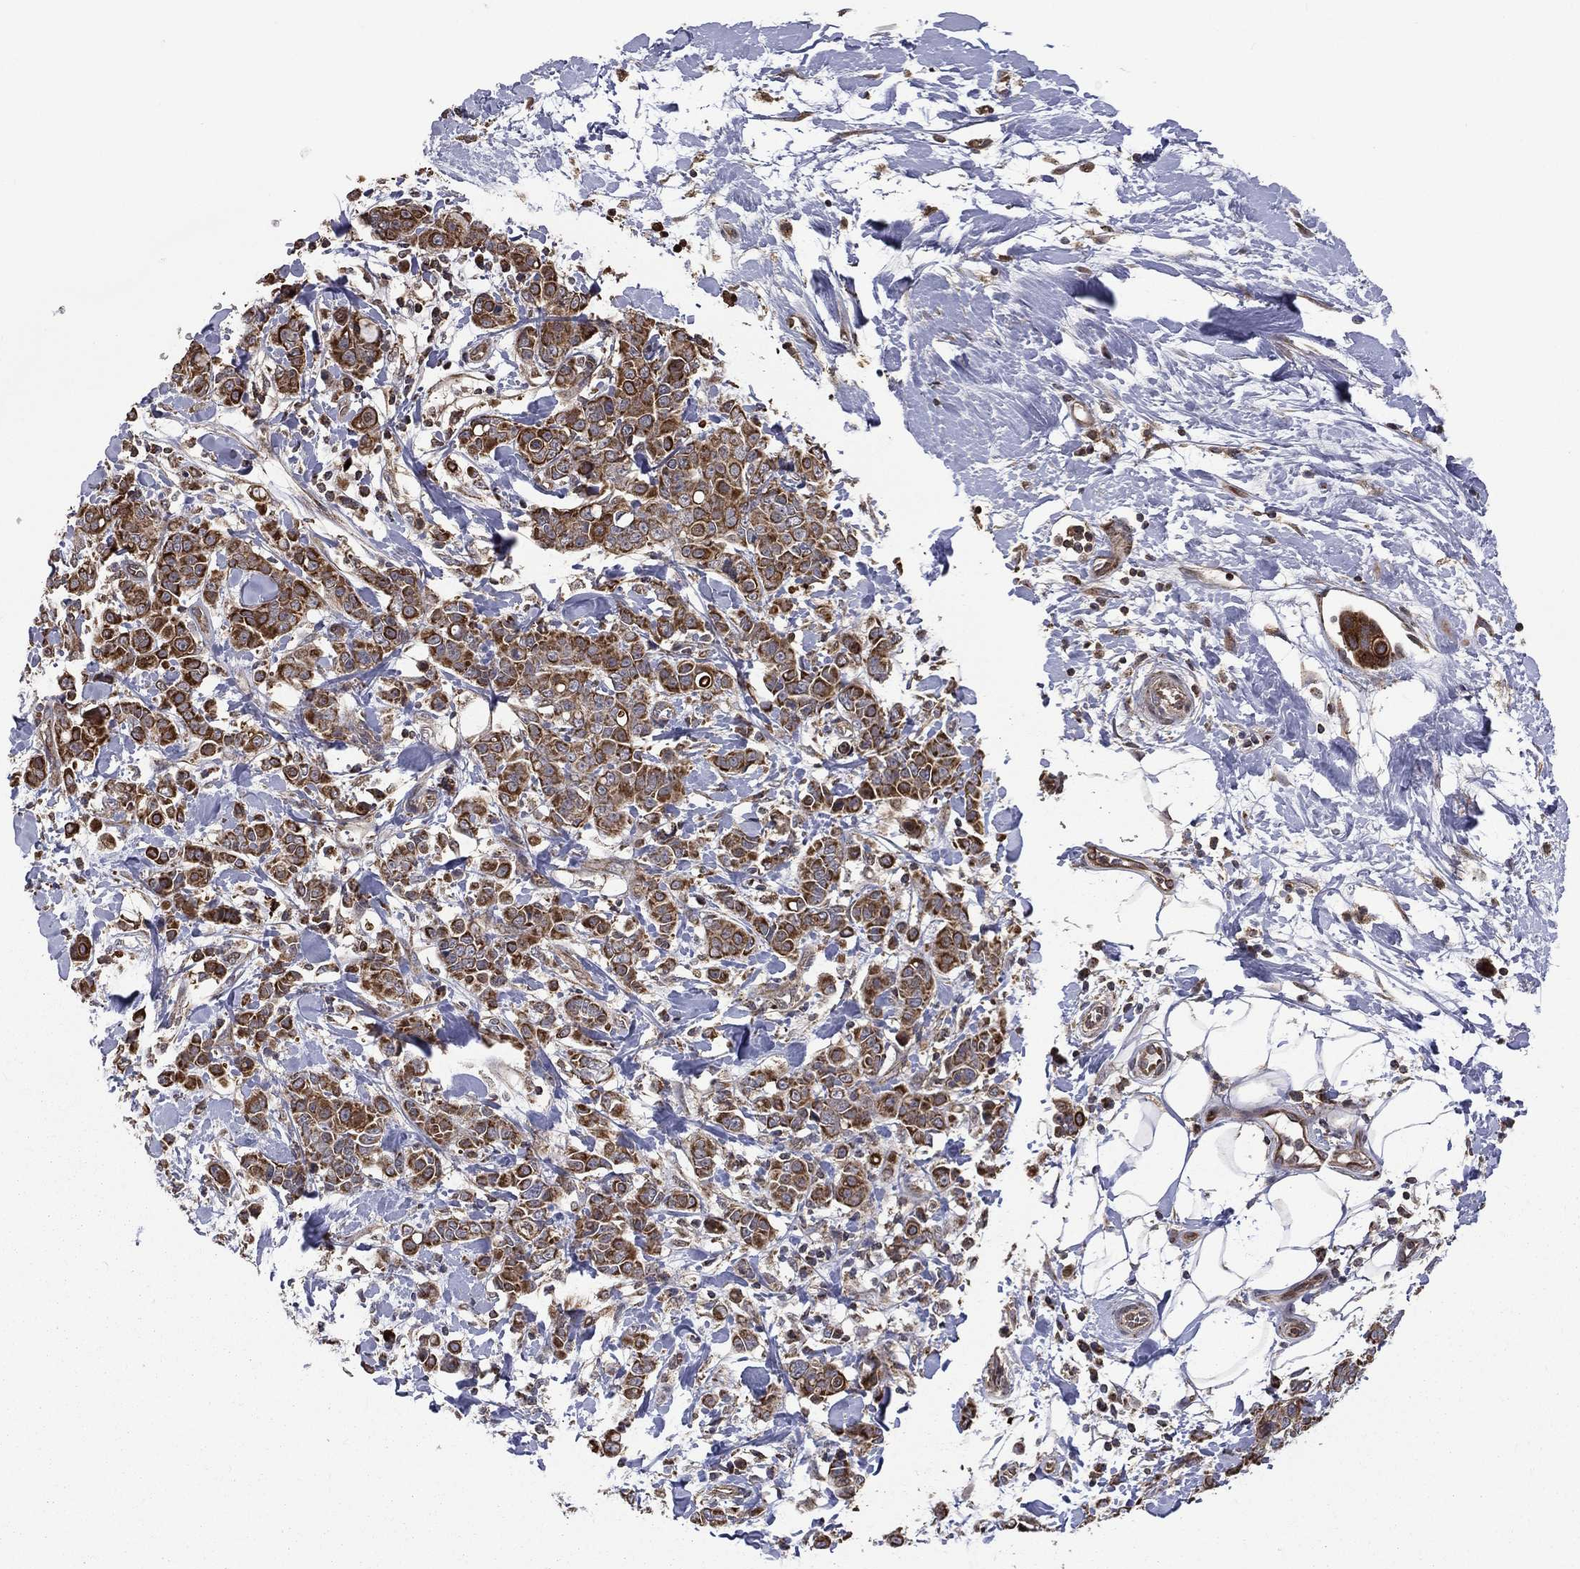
{"staining": {"intensity": "strong", "quantity": ">75%", "location": "cytoplasmic/membranous"}, "tissue": "breast cancer", "cell_type": "Tumor cells", "image_type": "cancer", "snomed": [{"axis": "morphology", "description": "Duct carcinoma"}, {"axis": "topography", "description": "Breast"}], "caption": "Protein staining by immunohistochemistry exhibits strong cytoplasmic/membranous expression in approximately >75% of tumor cells in breast intraductal carcinoma.", "gene": "GIMAP6", "patient": {"sex": "female", "age": 27}}